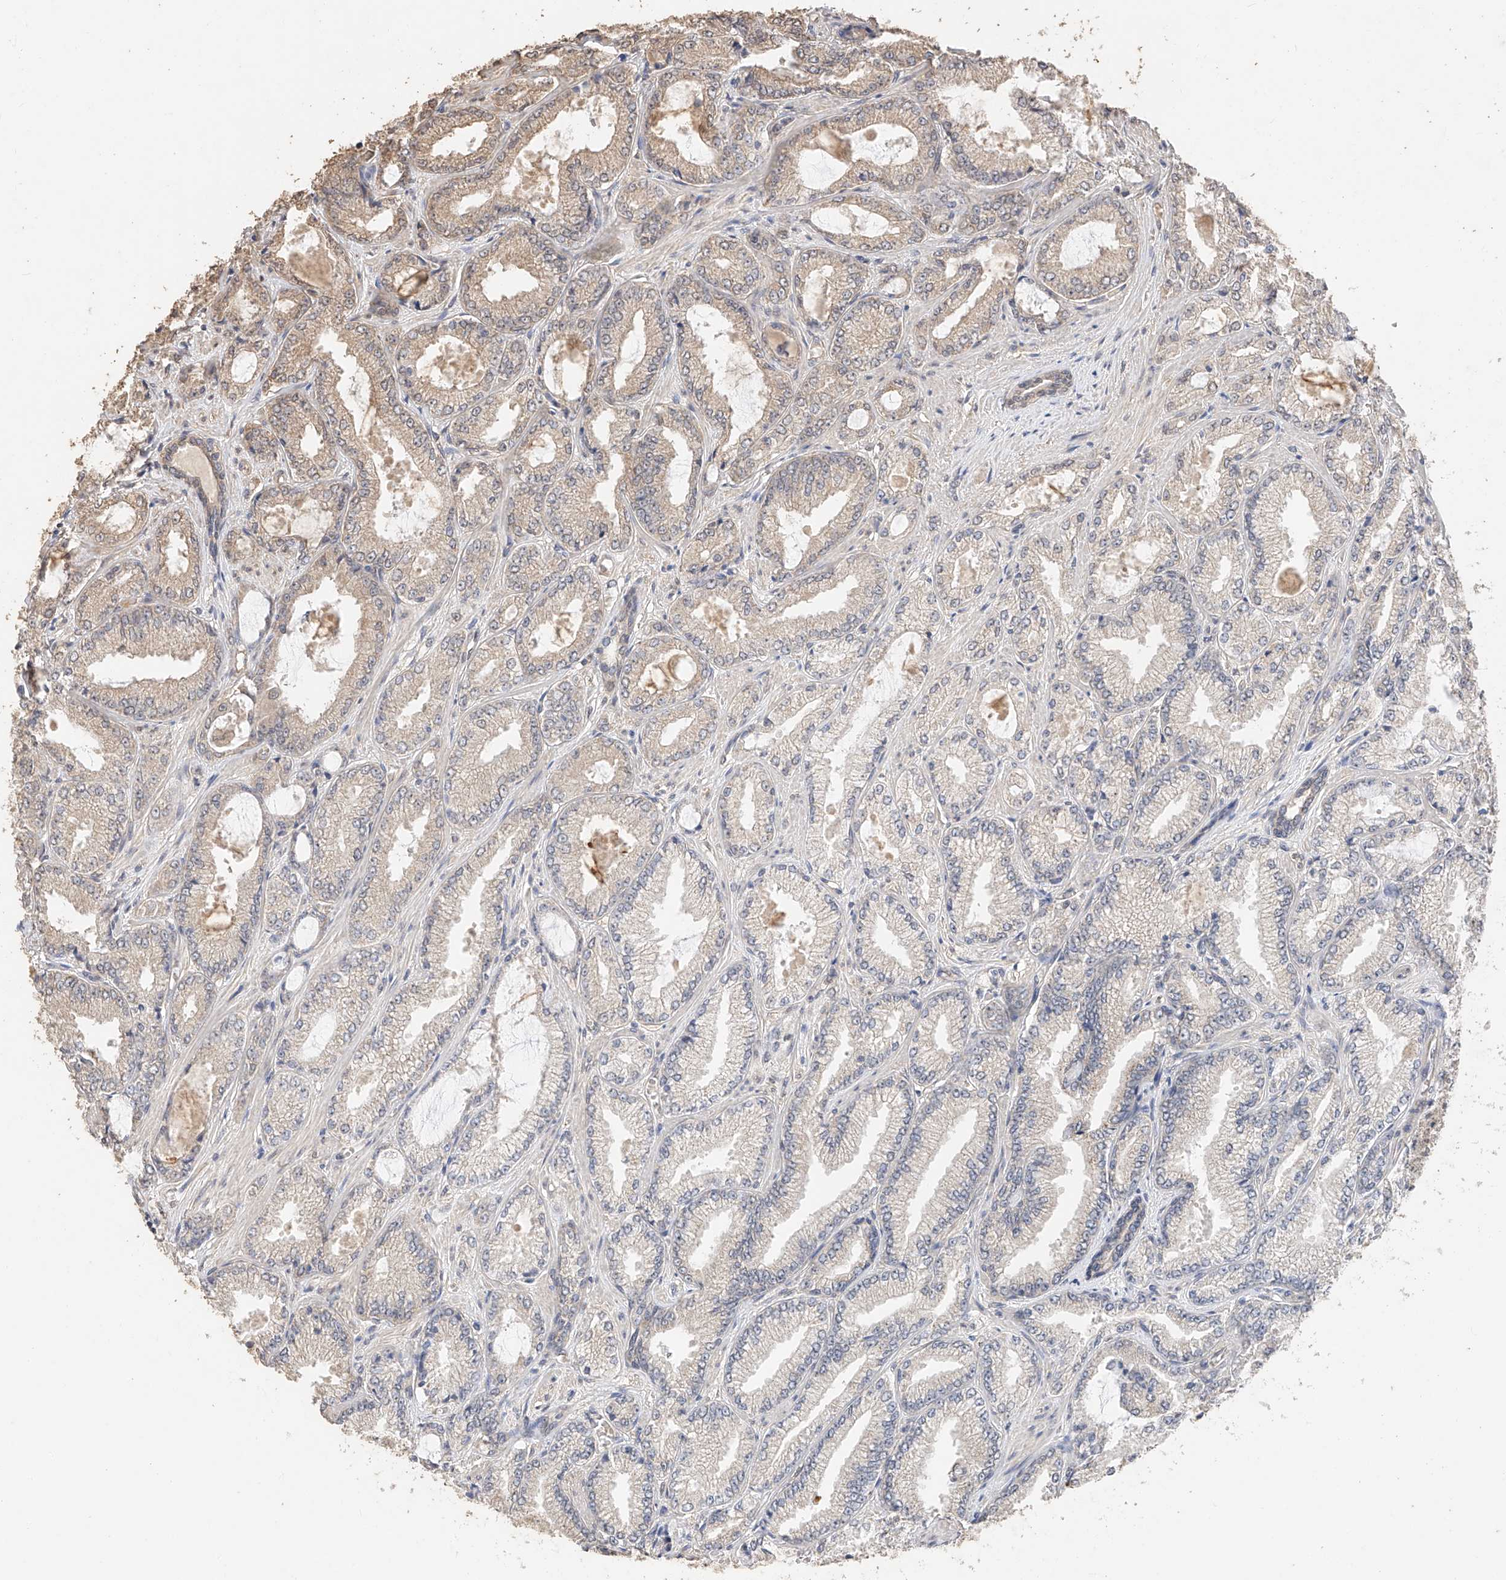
{"staining": {"intensity": "weak", "quantity": "25%-75%", "location": "cytoplasmic/membranous"}, "tissue": "prostate cancer", "cell_type": "Tumor cells", "image_type": "cancer", "snomed": [{"axis": "morphology", "description": "Adenocarcinoma, High grade"}, {"axis": "topography", "description": "Prostate"}], "caption": "Human adenocarcinoma (high-grade) (prostate) stained with a protein marker demonstrates weak staining in tumor cells.", "gene": "IL22RA2", "patient": {"sex": "male", "age": 71}}